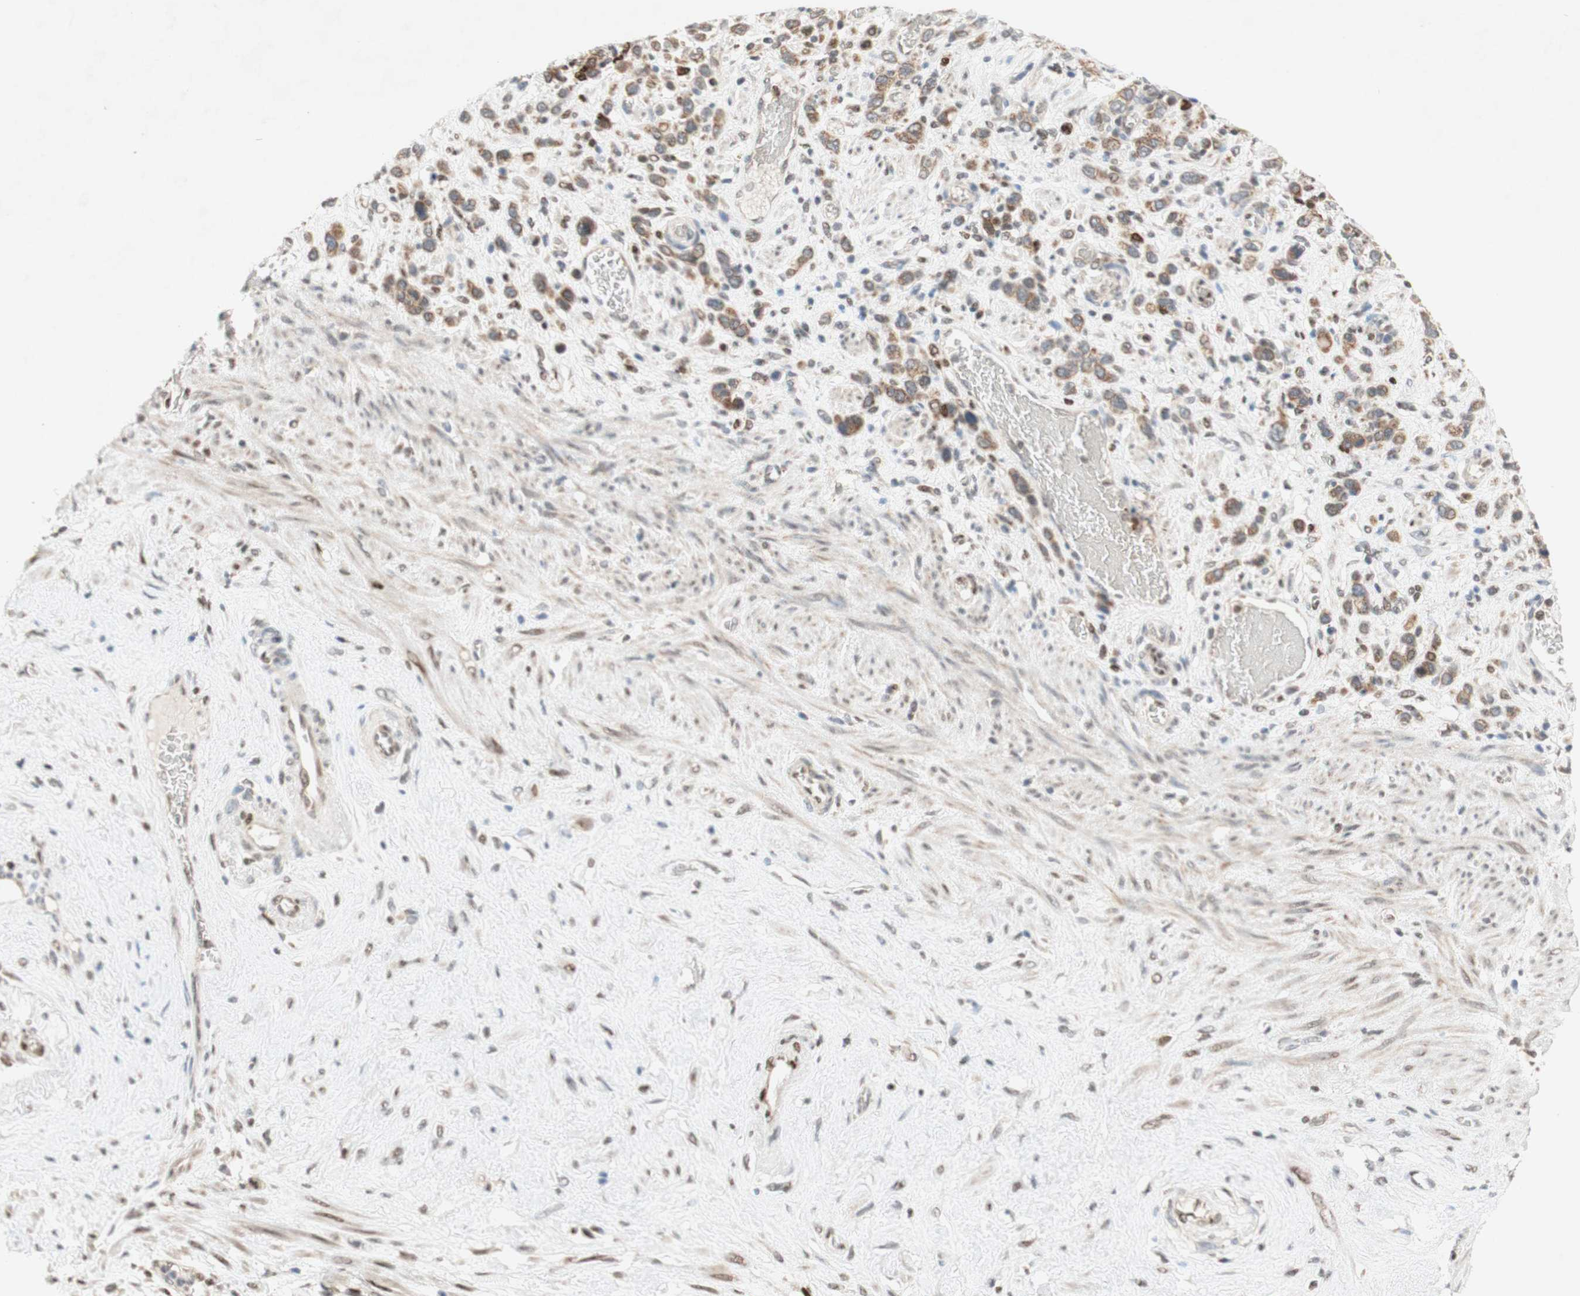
{"staining": {"intensity": "weak", "quantity": "25%-75%", "location": "cytoplasmic/membranous"}, "tissue": "stomach cancer", "cell_type": "Tumor cells", "image_type": "cancer", "snomed": [{"axis": "morphology", "description": "Adenocarcinoma, NOS"}, {"axis": "morphology", "description": "Adenocarcinoma, High grade"}, {"axis": "topography", "description": "Stomach, upper"}, {"axis": "topography", "description": "Stomach, lower"}], "caption": "This micrograph demonstrates immunohistochemistry (IHC) staining of human stomach adenocarcinoma, with low weak cytoplasmic/membranous staining in about 25%-75% of tumor cells.", "gene": "DNMT3A", "patient": {"sex": "female", "age": 65}}